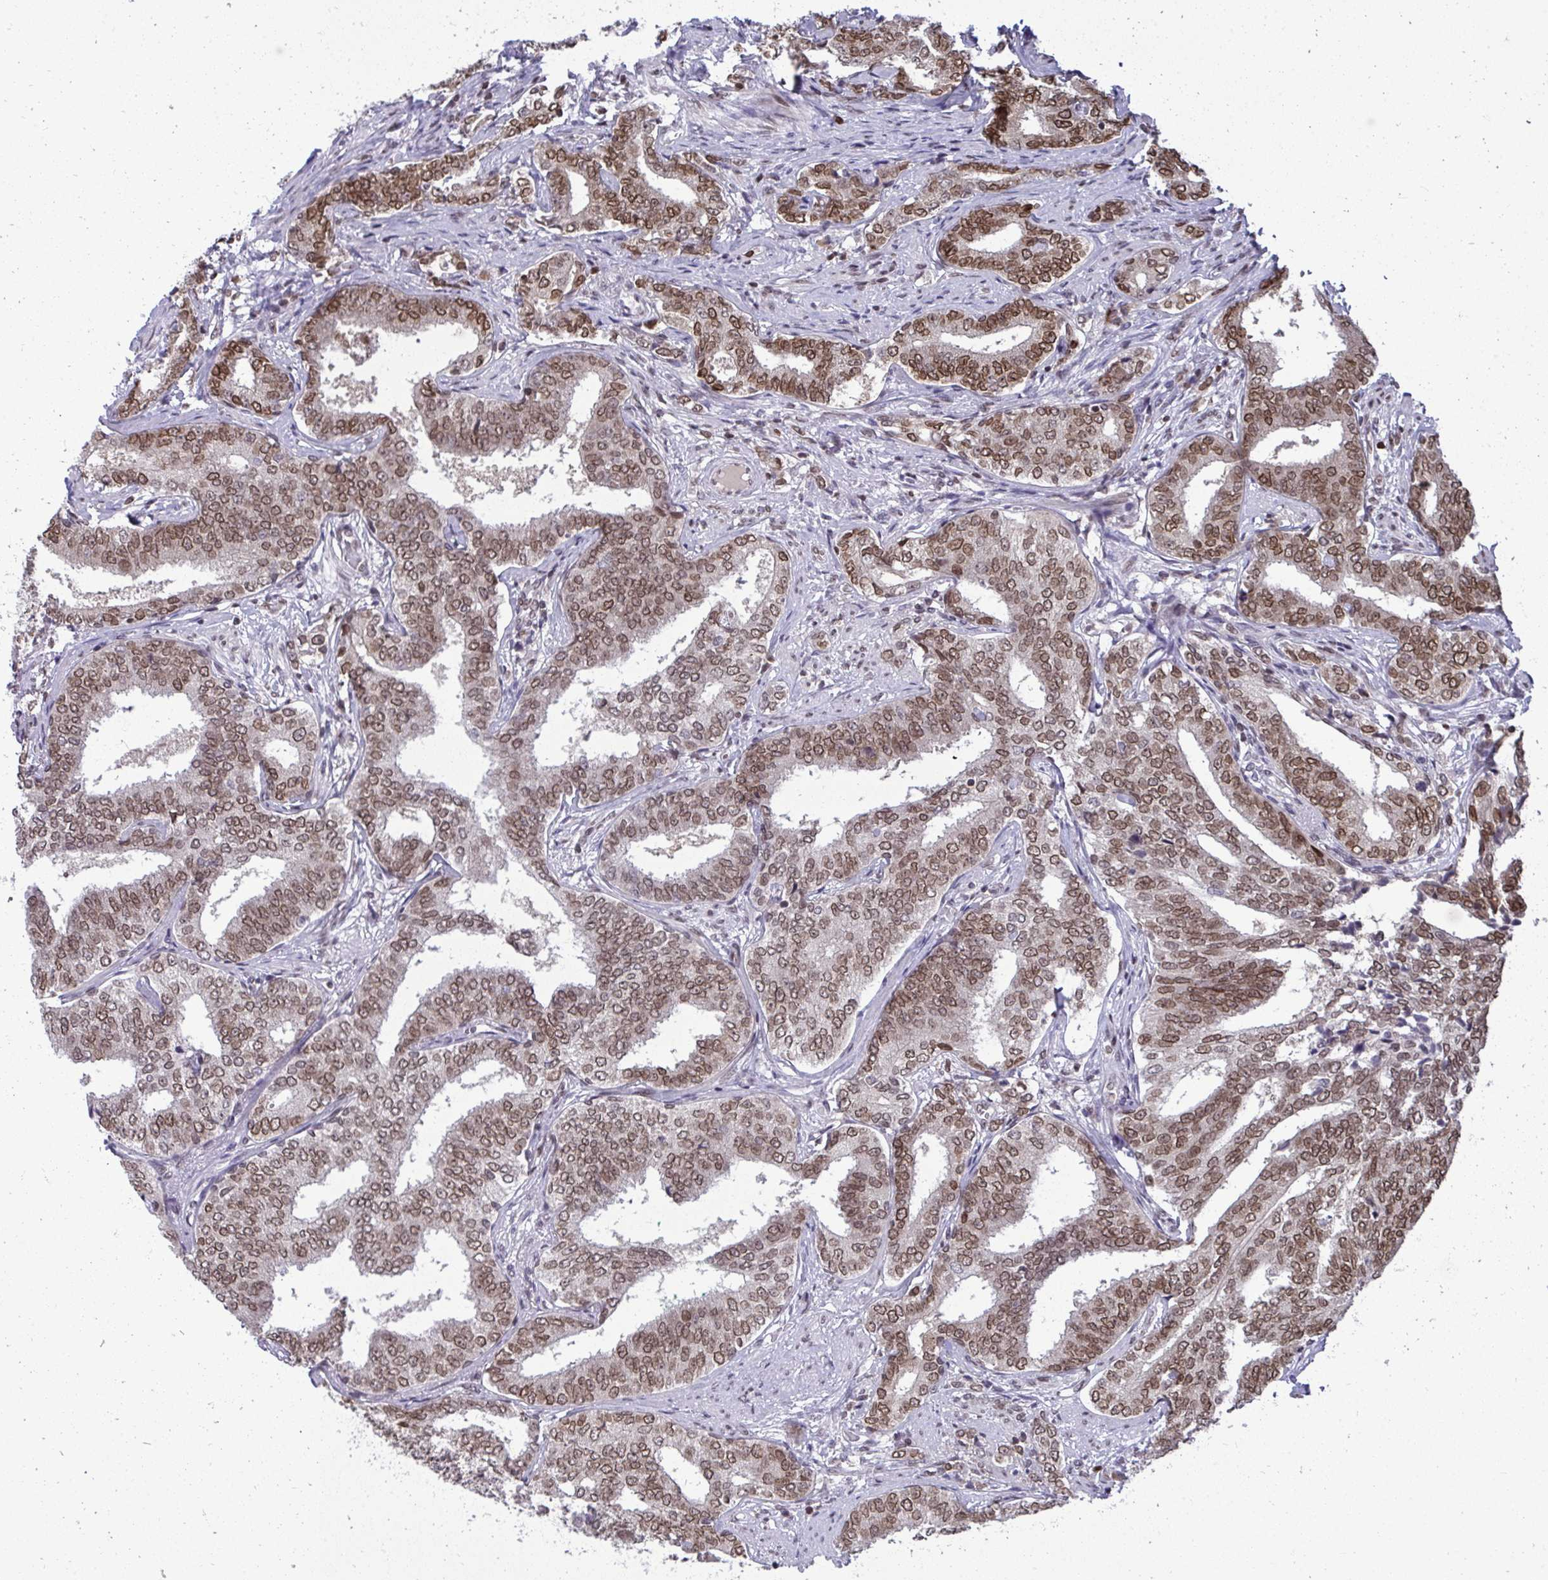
{"staining": {"intensity": "moderate", "quantity": ">75%", "location": "nuclear"}, "tissue": "prostate cancer", "cell_type": "Tumor cells", "image_type": "cancer", "snomed": [{"axis": "morphology", "description": "Adenocarcinoma, High grade"}, {"axis": "topography", "description": "Prostate"}], "caption": "A brown stain labels moderate nuclear expression of a protein in prostate cancer tumor cells.", "gene": "JPT1", "patient": {"sex": "male", "age": 72}}